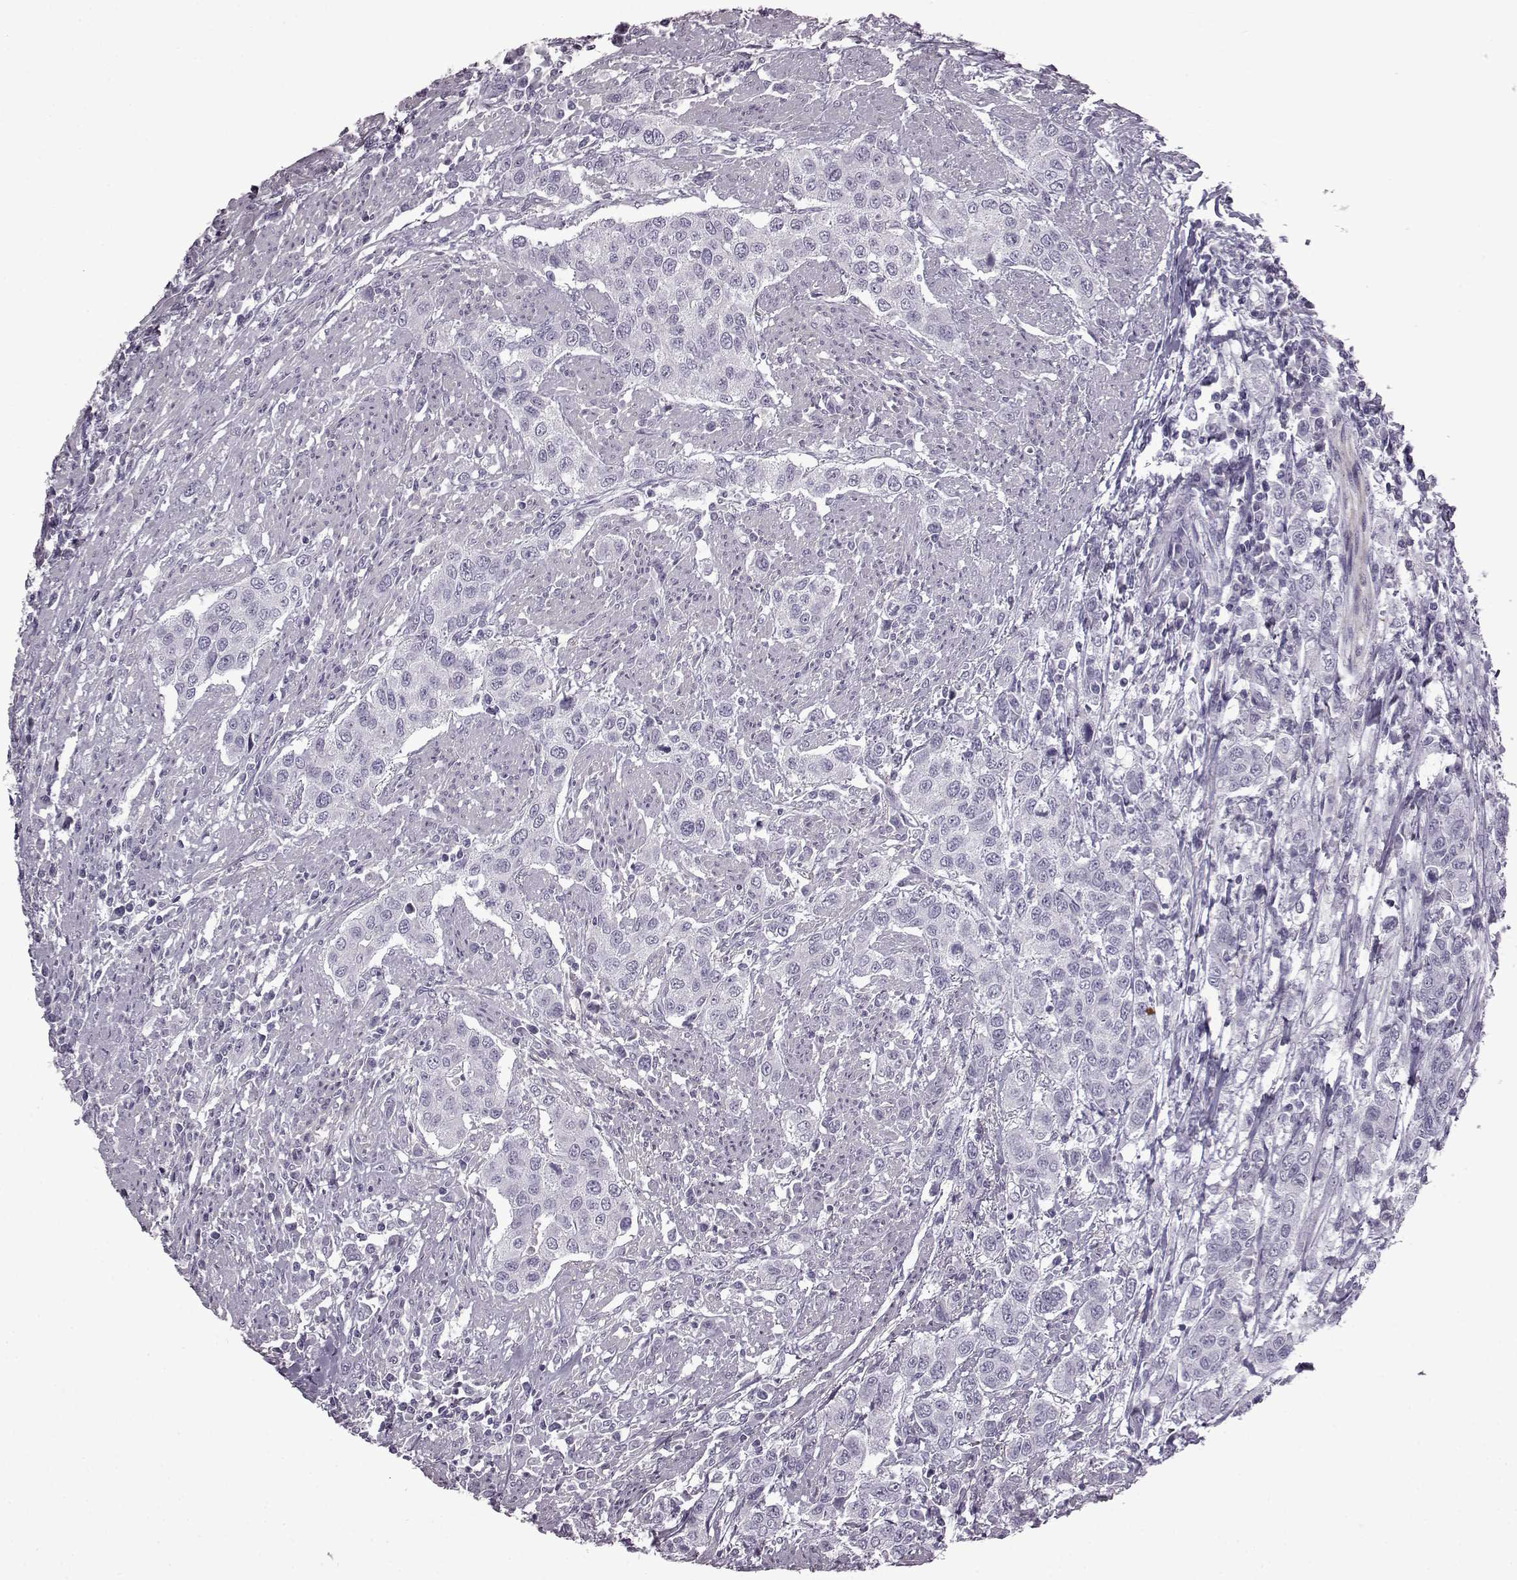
{"staining": {"intensity": "negative", "quantity": "none", "location": "none"}, "tissue": "urothelial cancer", "cell_type": "Tumor cells", "image_type": "cancer", "snomed": [{"axis": "morphology", "description": "Urothelial carcinoma, High grade"}, {"axis": "topography", "description": "Urinary bladder"}], "caption": "Immunohistochemistry (IHC) image of urothelial cancer stained for a protein (brown), which shows no positivity in tumor cells.", "gene": "SLC28A2", "patient": {"sex": "female", "age": 58}}